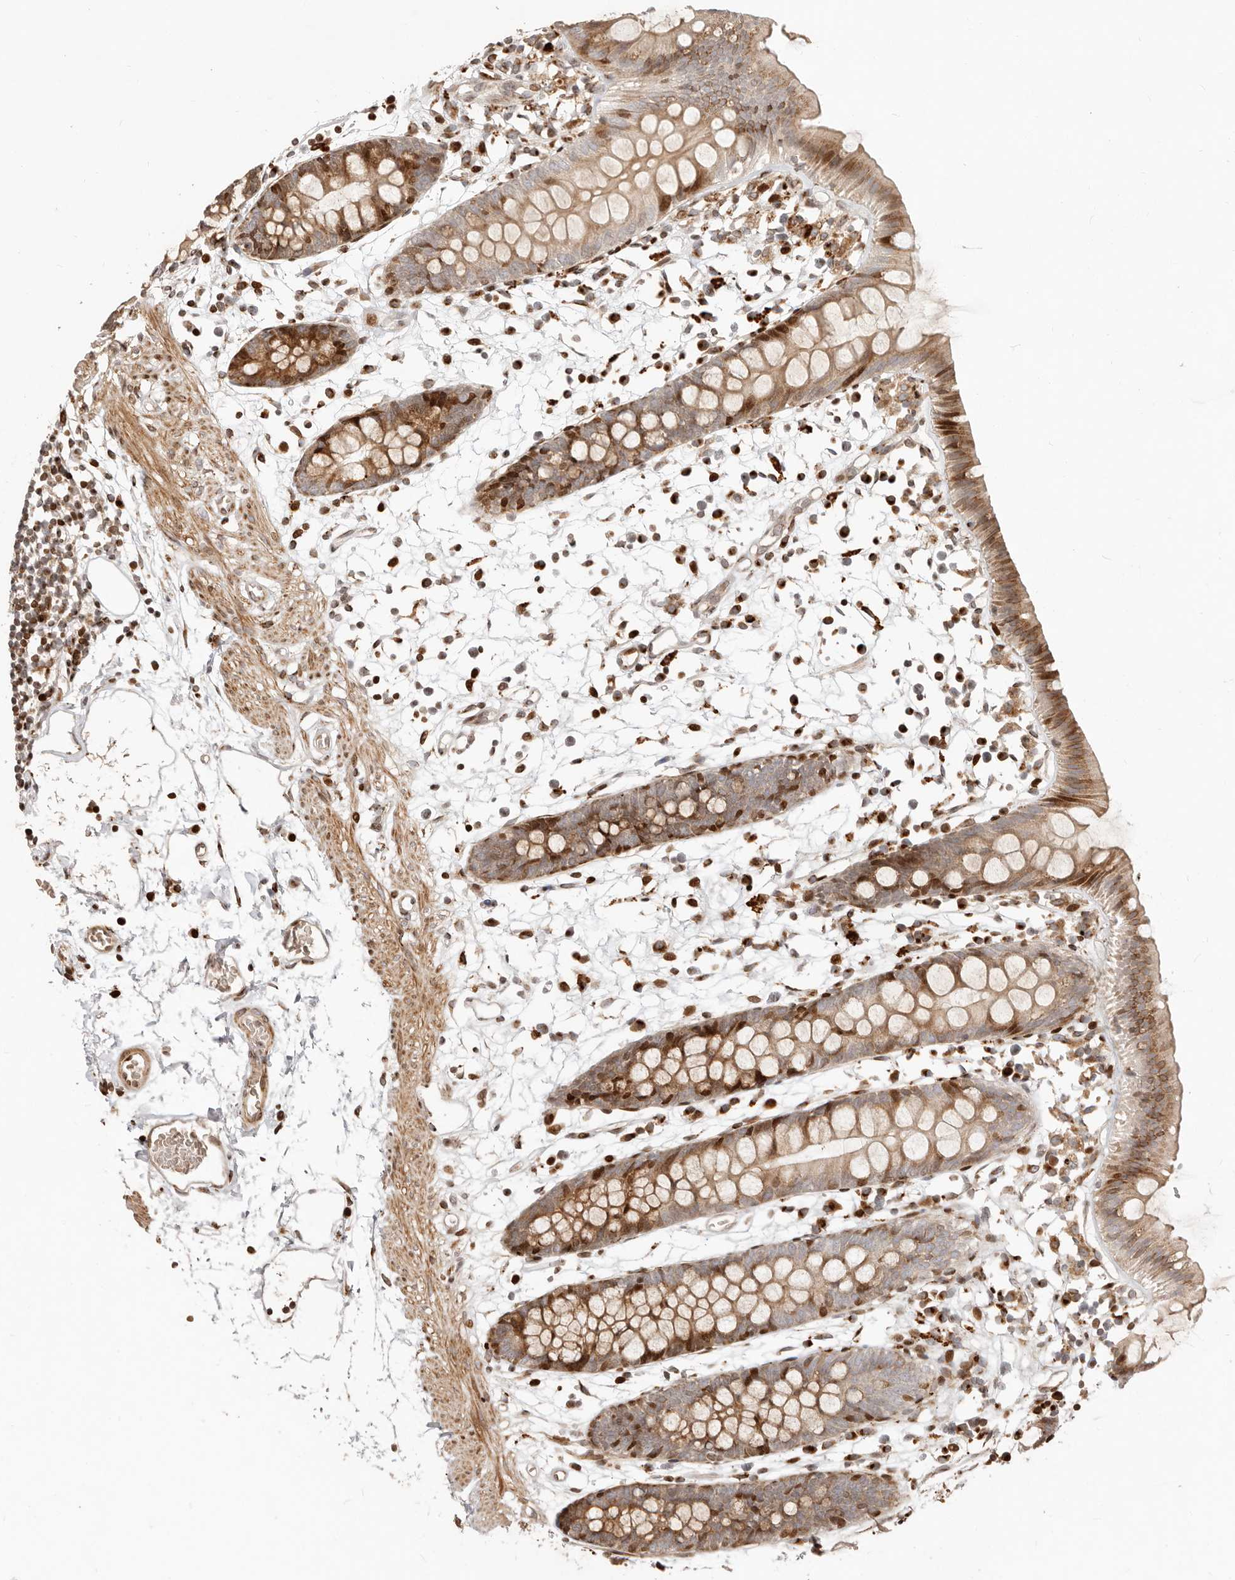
{"staining": {"intensity": "weak", "quantity": "25%-75%", "location": "cytoplasmic/membranous"}, "tissue": "colon", "cell_type": "Endothelial cells", "image_type": "normal", "snomed": [{"axis": "morphology", "description": "Normal tissue, NOS"}, {"axis": "topography", "description": "Colon"}], "caption": "A brown stain labels weak cytoplasmic/membranous positivity of a protein in endothelial cells of normal colon. The staining was performed using DAB (3,3'-diaminobenzidine), with brown indicating positive protein expression. Nuclei are stained blue with hematoxylin.", "gene": "TRIM4", "patient": {"sex": "male", "age": 56}}